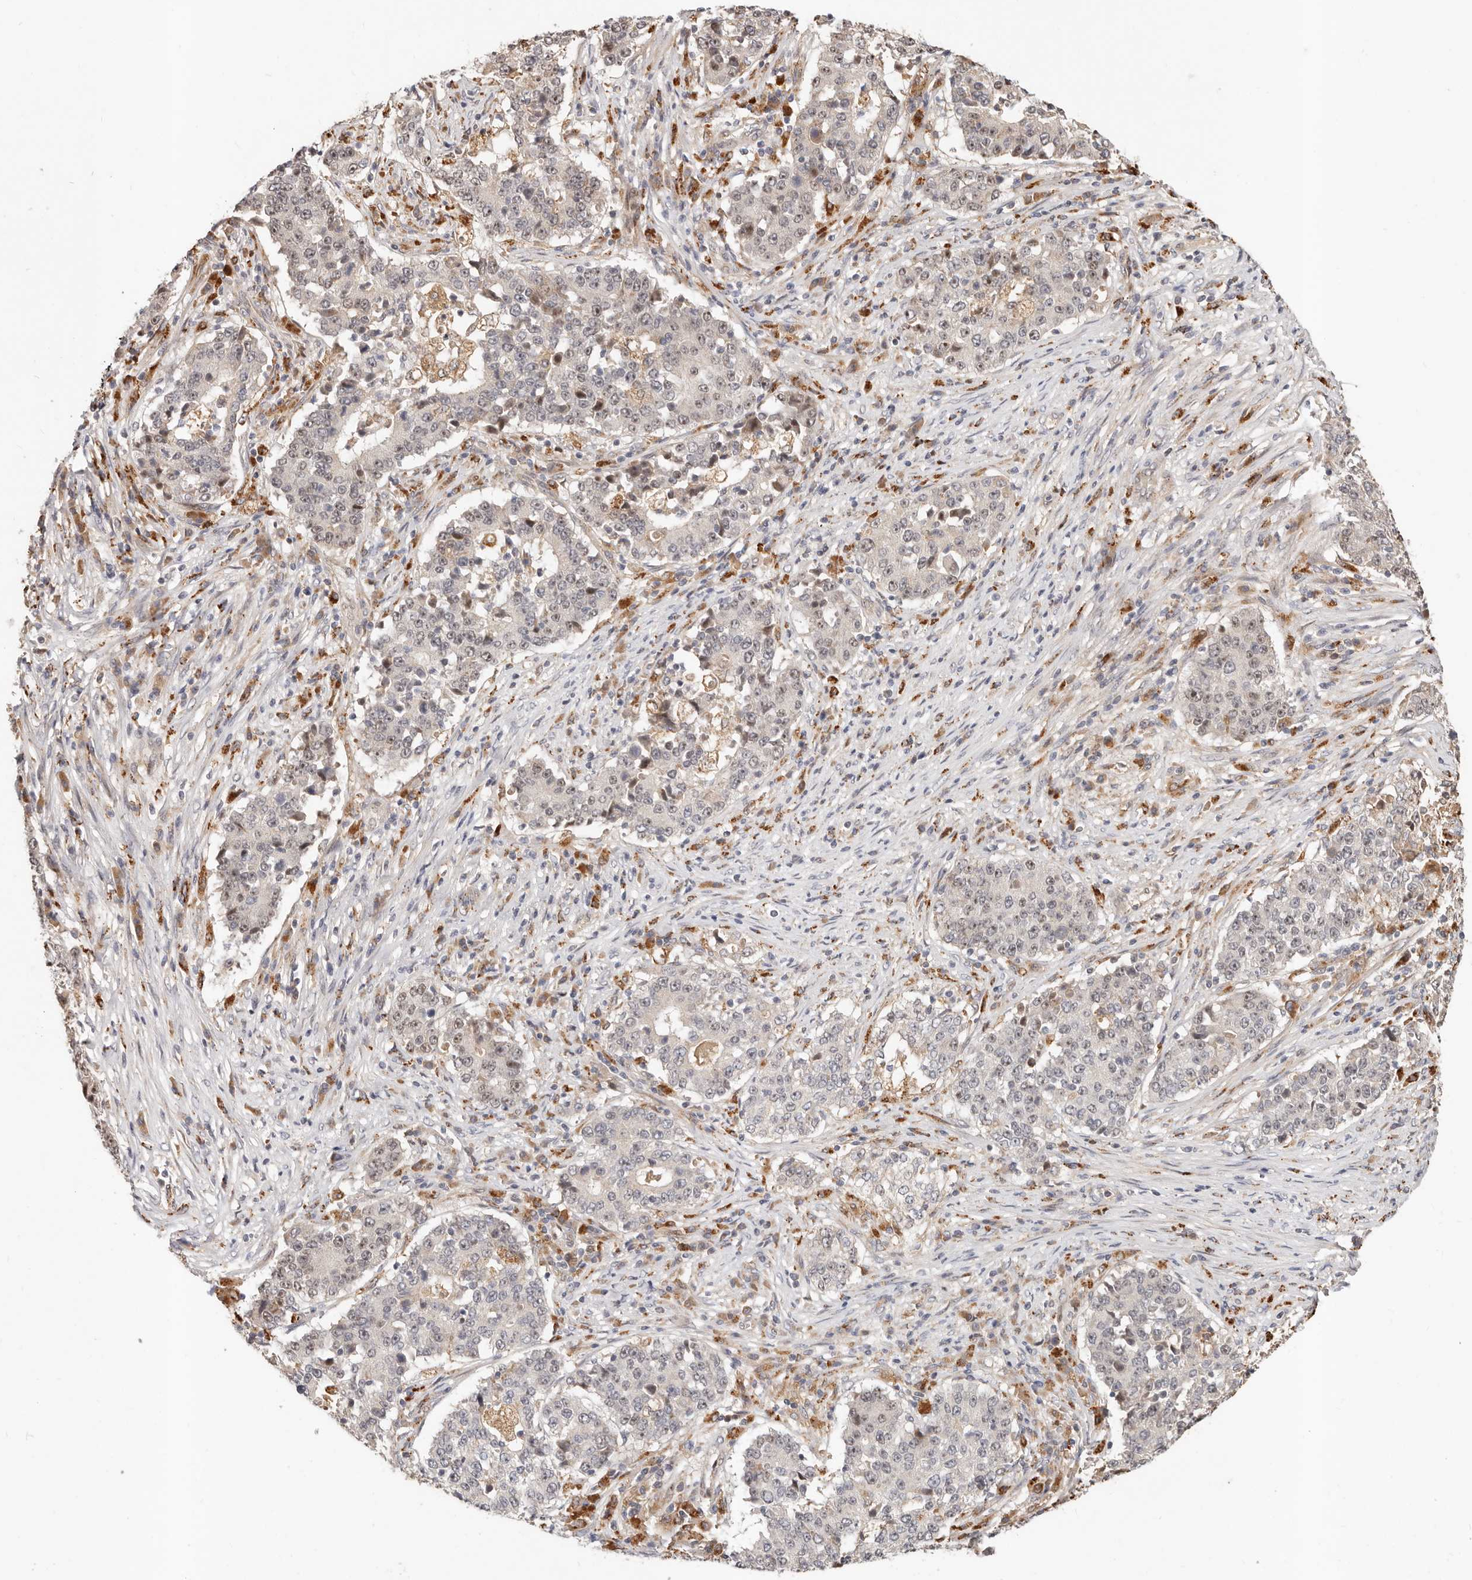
{"staining": {"intensity": "weak", "quantity": "<25%", "location": "nuclear"}, "tissue": "stomach cancer", "cell_type": "Tumor cells", "image_type": "cancer", "snomed": [{"axis": "morphology", "description": "Adenocarcinoma, NOS"}, {"axis": "topography", "description": "Stomach"}], "caption": "IHC histopathology image of human adenocarcinoma (stomach) stained for a protein (brown), which exhibits no expression in tumor cells.", "gene": "ZRANB1", "patient": {"sex": "male", "age": 59}}